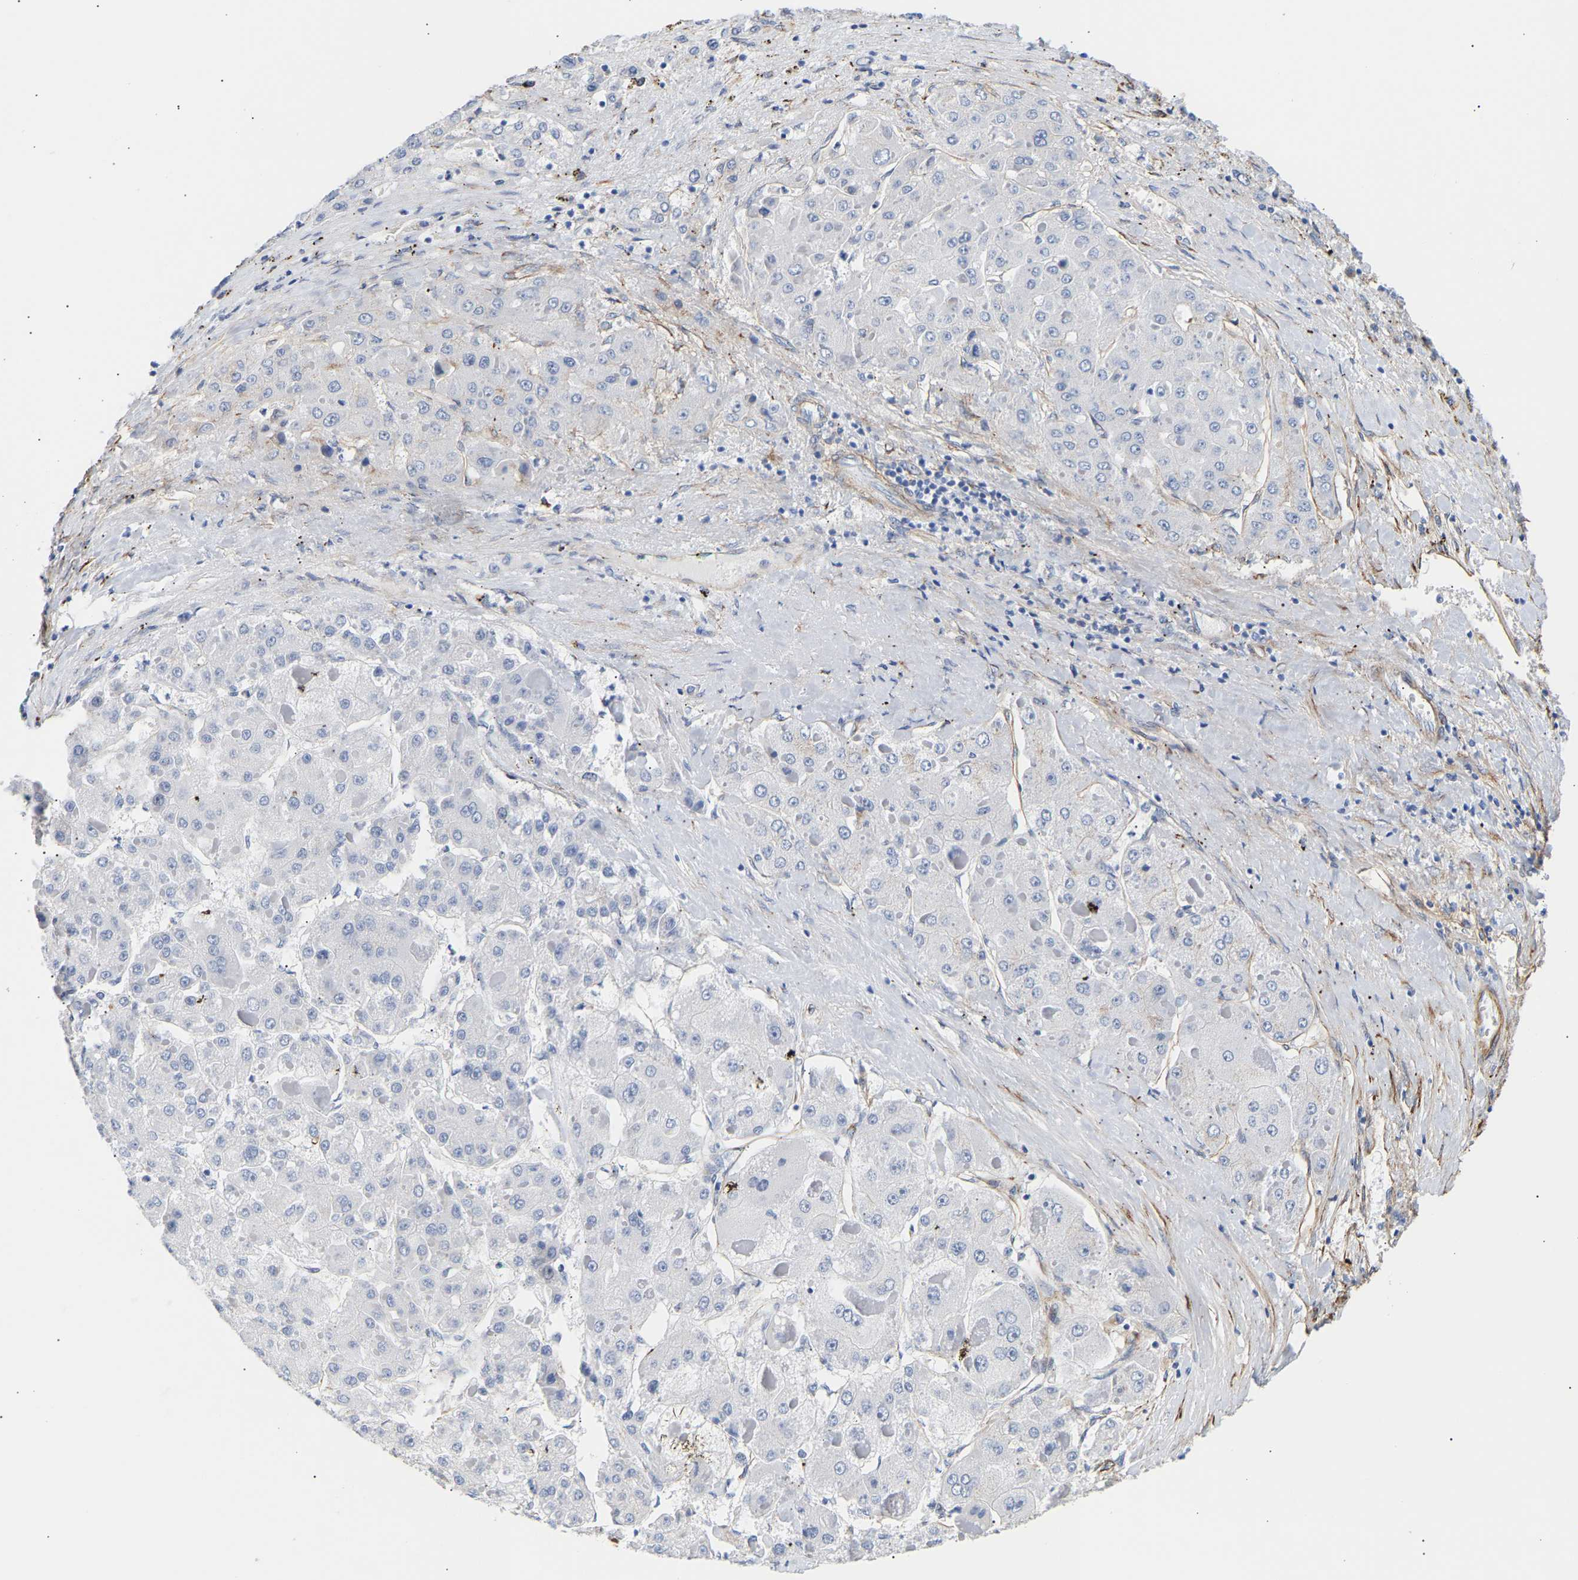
{"staining": {"intensity": "negative", "quantity": "none", "location": "none"}, "tissue": "liver cancer", "cell_type": "Tumor cells", "image_type": "cancer", "snomed": [{"axis": "morphology", "description": "Carcinoma, Hepatocellular, NOS"}, {"axis": "topography", "description": "Liver"}], "caption": "Tumor cells are negative for brown protein staining in liver cancer (hepatocellular carcinoma). (Stains: DAB (3,3'-diaminobenzidine) immunohistochemistry with hematoxylin counter stain, Microscopy: brightfield microscopy at high magnification).", "gene": "IGFBP7", "patient": {"sex": "female", "age": 73}}